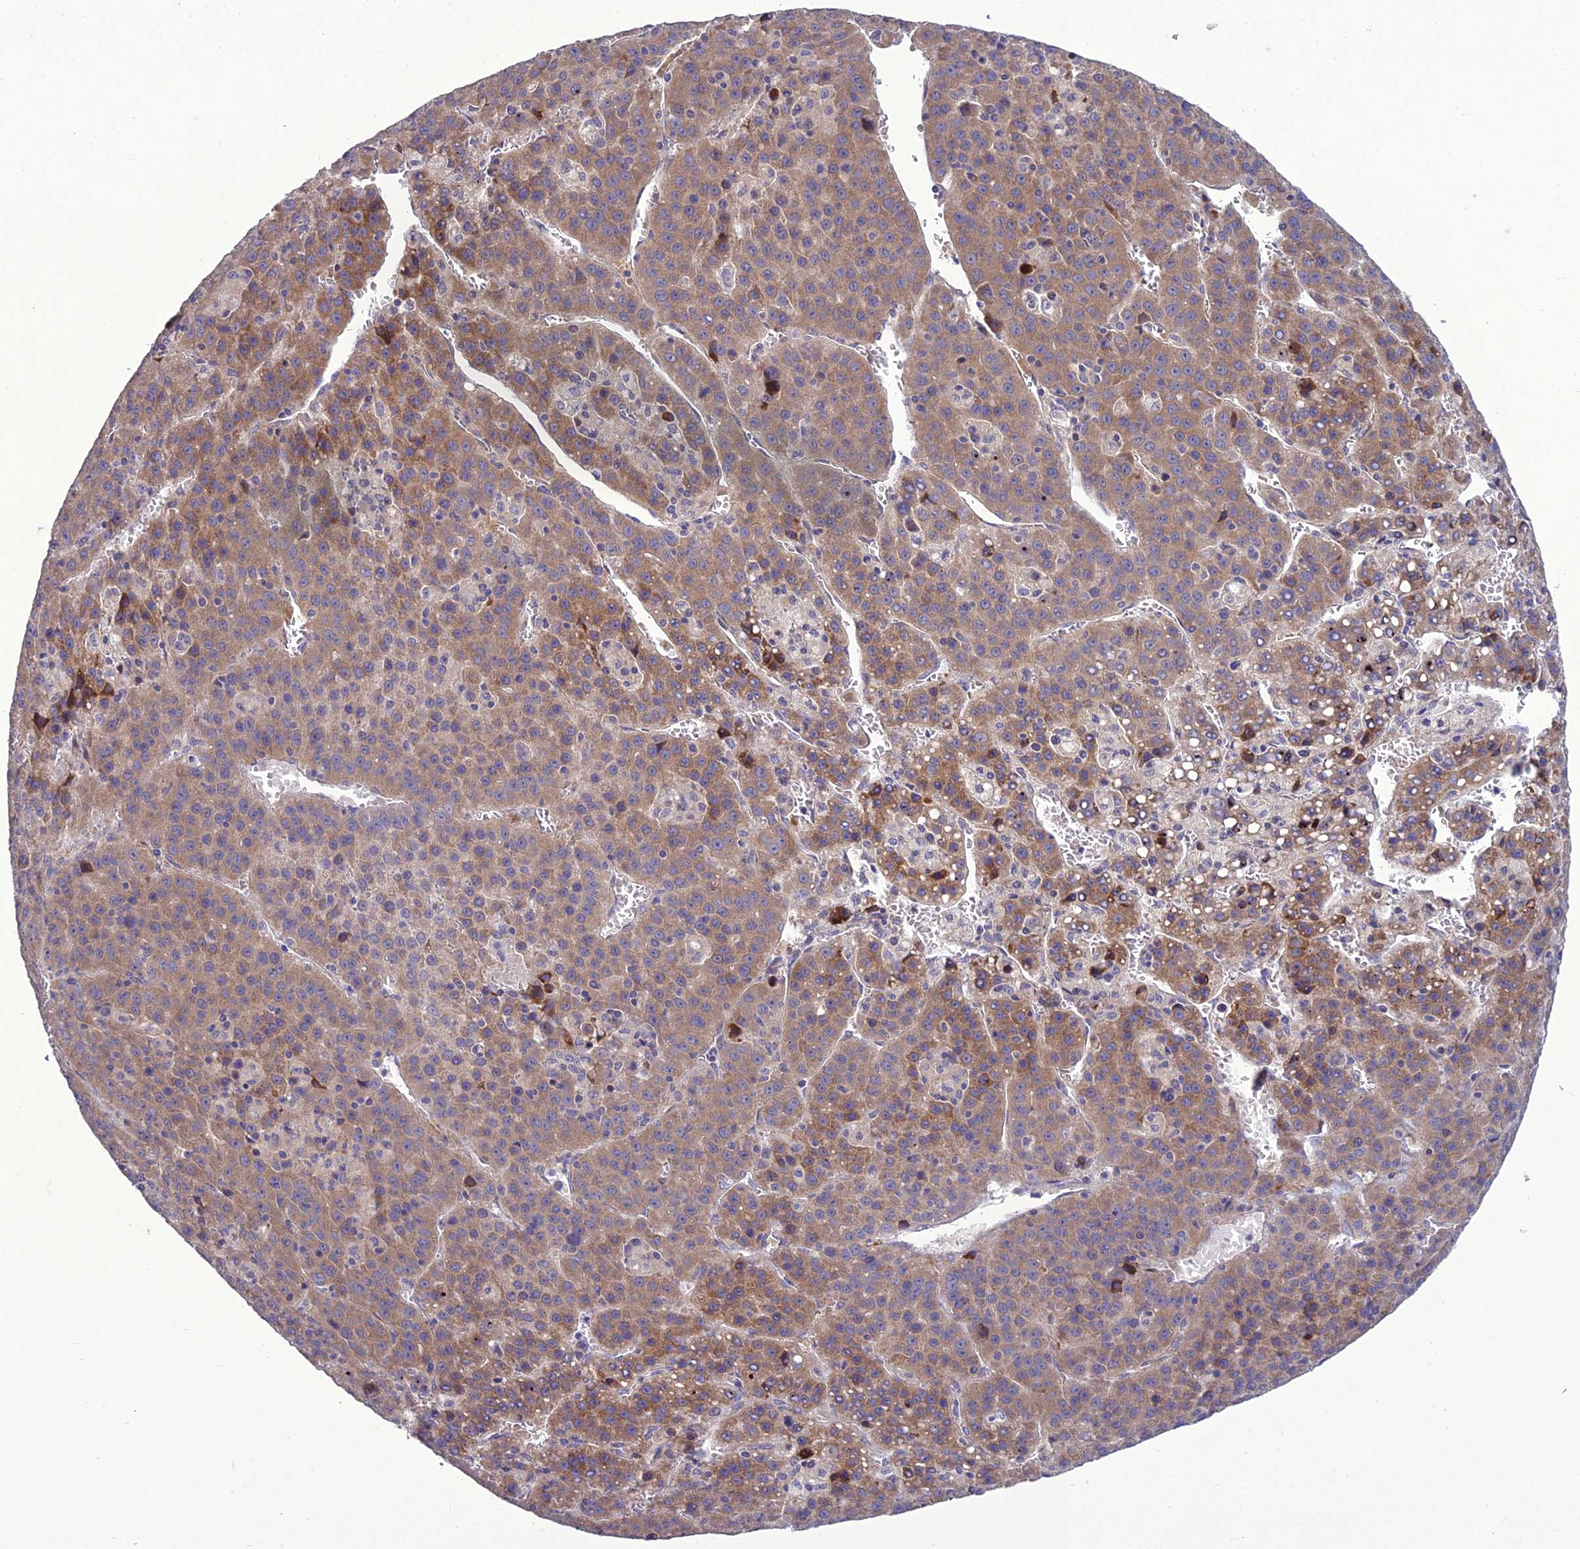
{"staining": {"intensity": "moderate", "quantity": ">75%", "location": "cytoplasmic/membranous"}, "tissue": "liver cancer", "cell_type": "Tumor cells", "image_type": "cancer", "snomed": [{"axis": "morphology", "description": "Carcinoma, Hepatocellular, NOS"}, {"axis": "topography", "description": "Liver"}], "caption": "Tumor cells show medium levels of moderate cytoplasmic/membranous expression in about >75% of cells in human liver cancer (hepatocellular carcinoma).", "gene": "ADIPOR2", "patient": {"sex": "female", "age": 53}}